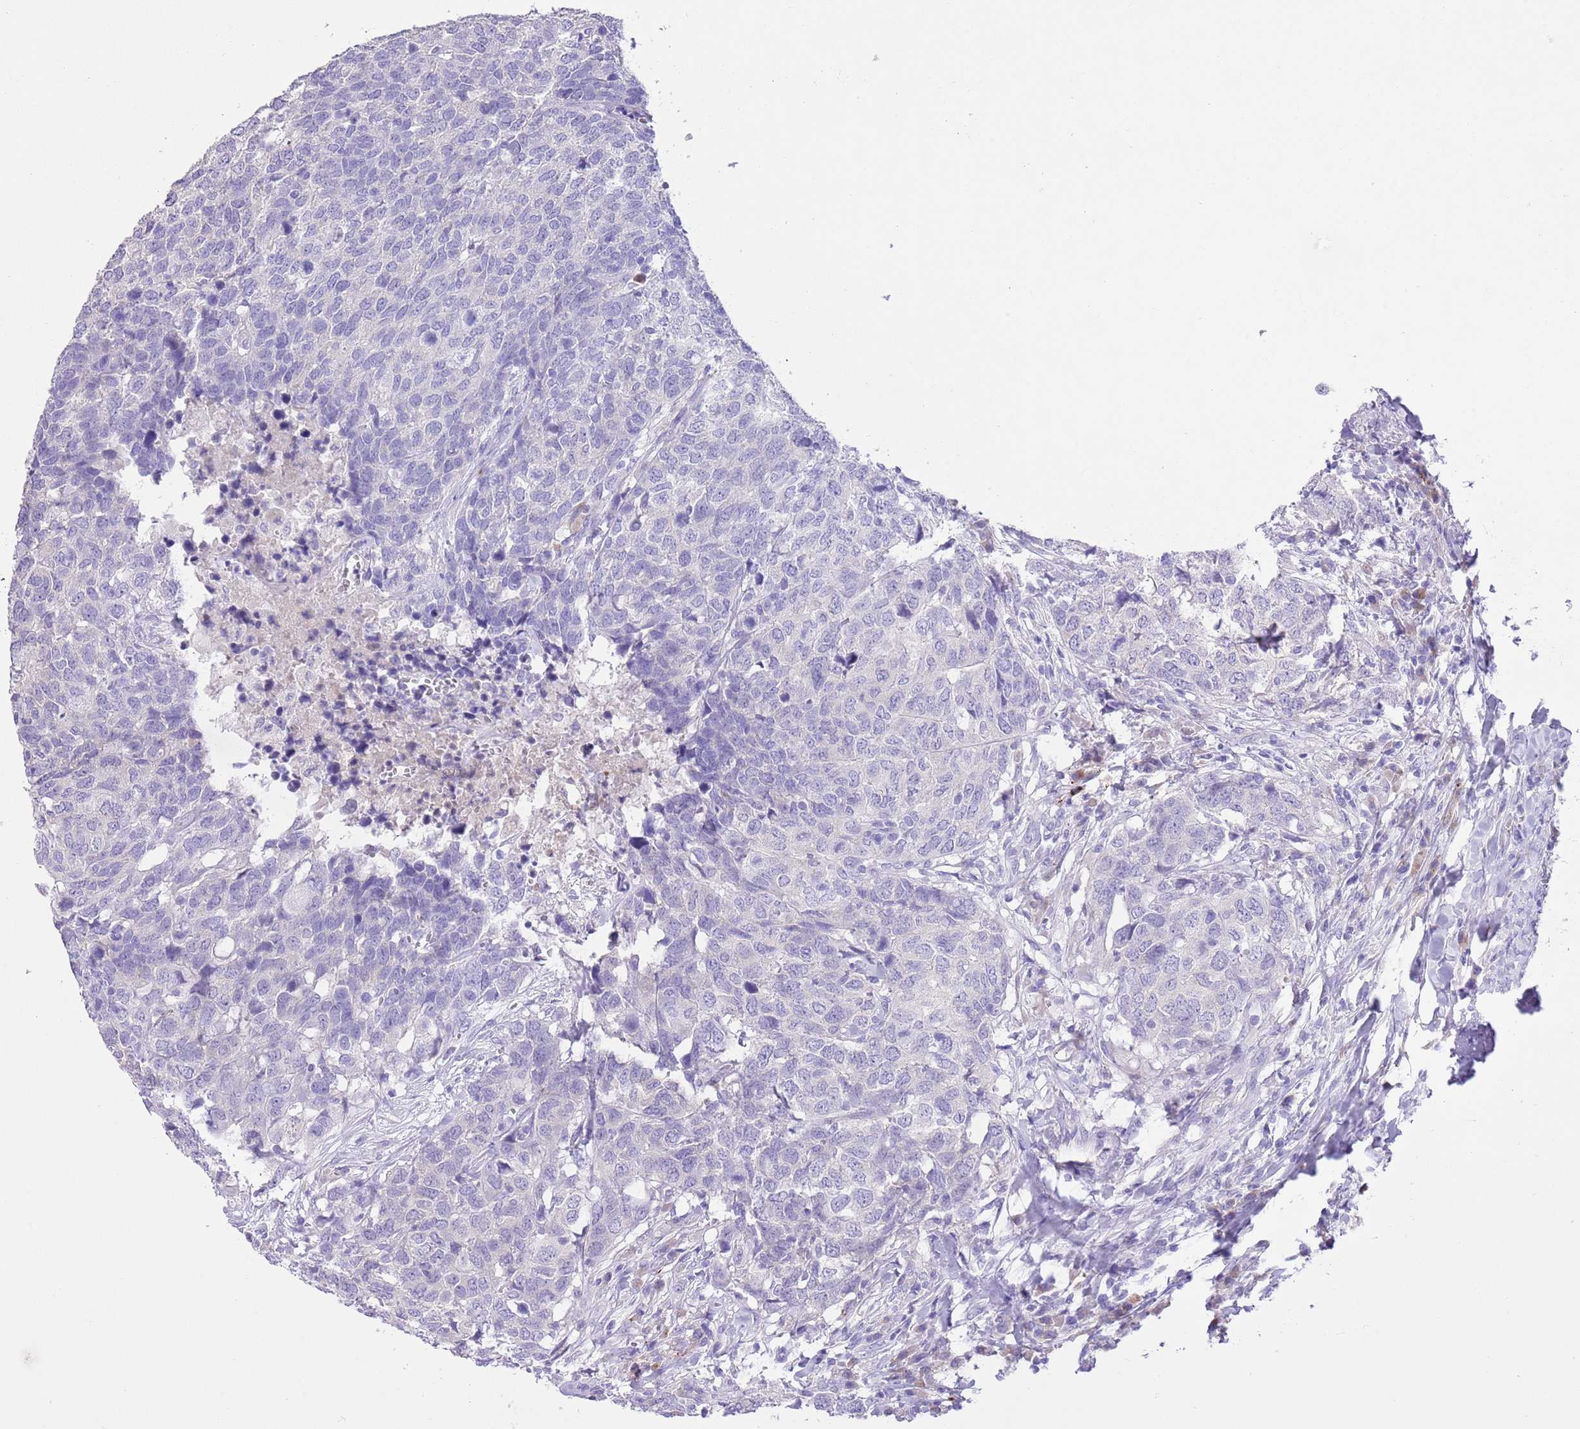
{"staining": {"intensity": "negative", "quantity": "none", "location": "none"}, "tissue": "head and neck cancer", "cell_type": "Tumor cells", "image_type": "cancer", "snomed": [{"axis": "morphology", "description": "Normal tissue, NOS"}, {"axis": "morphology", "description": "Squamous cell carcinoma, NOS"}, {"axis": "topography", "description": "Skeletal muscle"}, {"axis": "topography", "description": "Vascular tissue"}, {"axis": "topography", "description": "Peripheral nerve tissue"}, {"axis": "topography", "description": "Head-Neck"}], "caption": "This is an IHC image of head and neck squamous cell carcinoma. There is no expression in tumor cells.", "gene": "CLEC2A", "patient": {"sex": "male", "age": 66}}